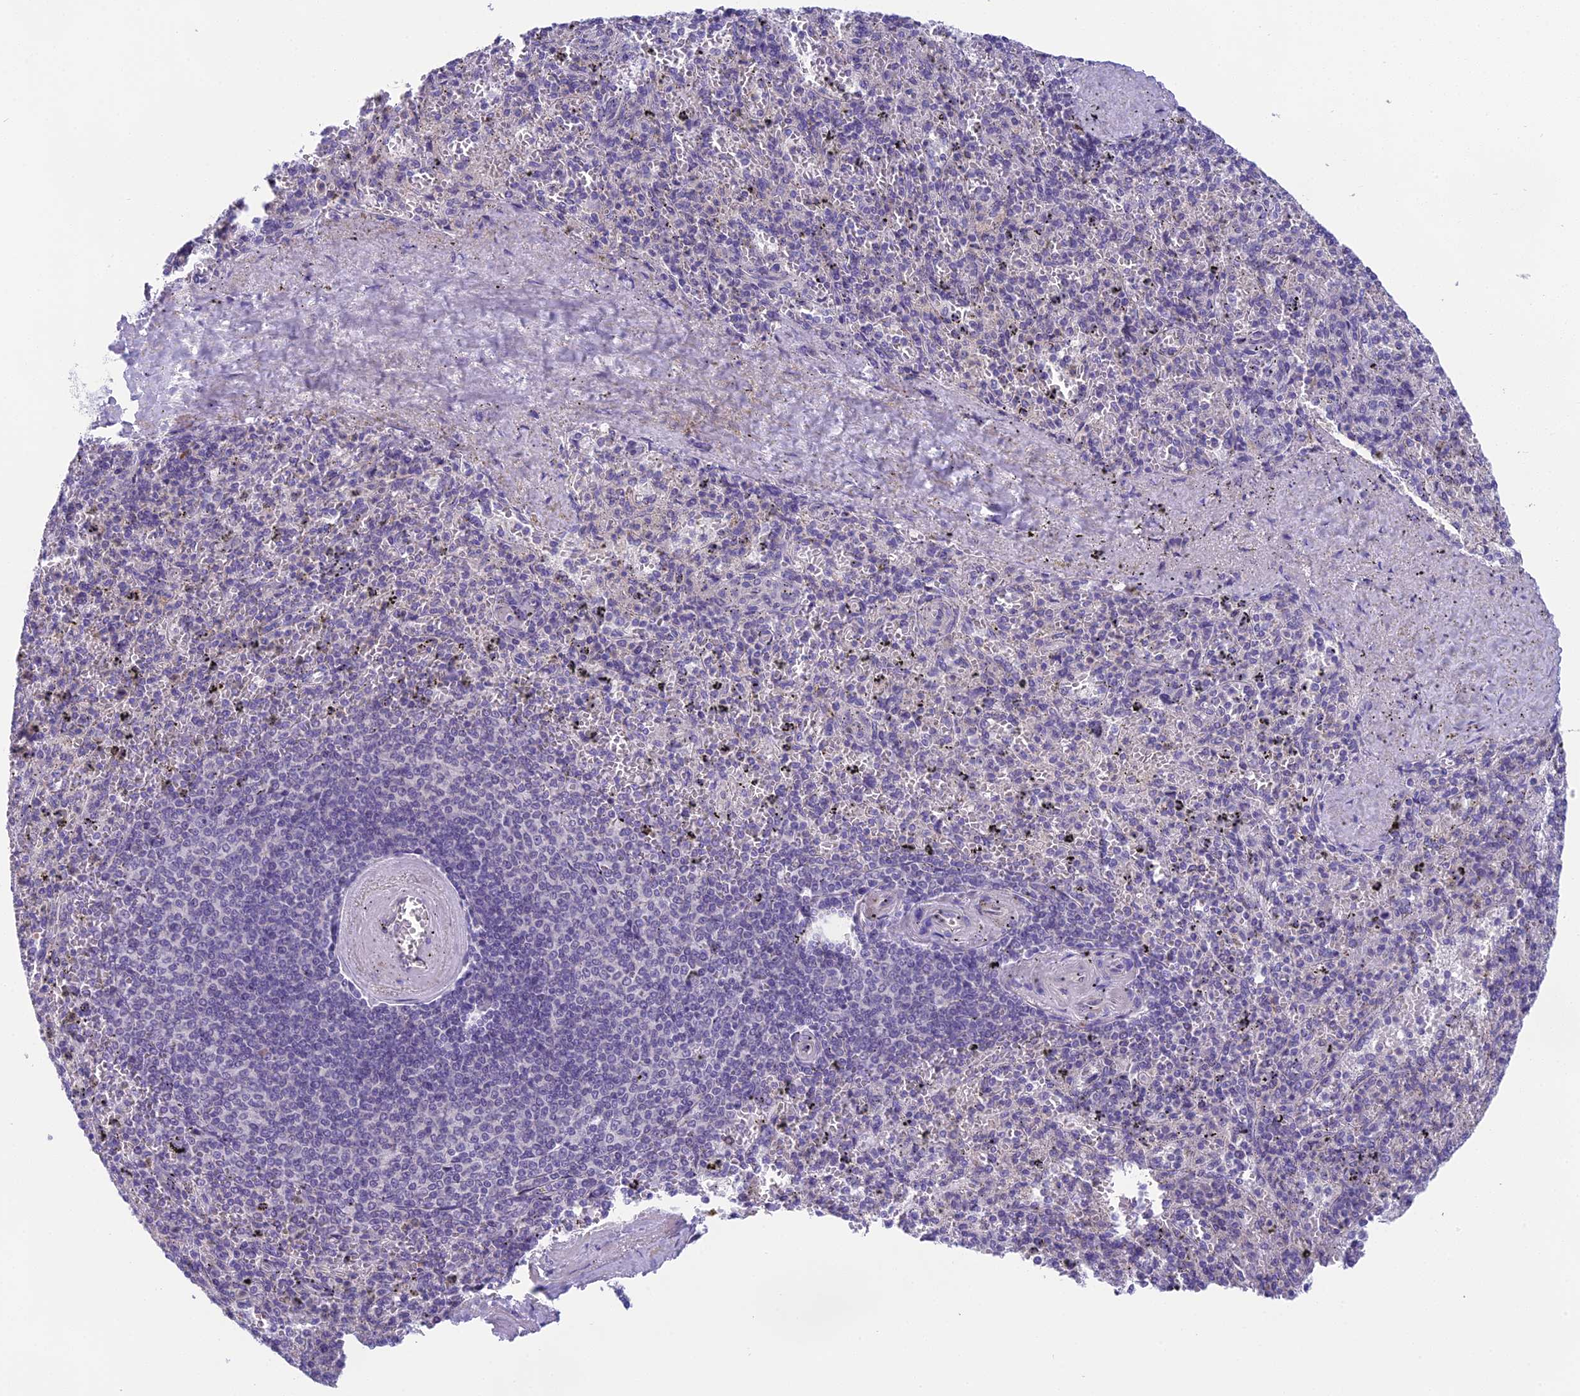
{"staining": {"intensity": "negative", "quantity": "none", "location": "none"}, "tissue": "spleen", "cell_type": "Cells in red pulp", "image_type": "normal", "snomed": [{"axis": "morphology", "description": "Normal tissue, NOS"}, {"axis": "topography", "description": "Spleen"}], "caption": "Immunohistochemical staining of unremarkable spleen reveals no significant staining in cells in red pulp.", "gene": "ARHGEF37", "patient": {"sex": "male", "age": 82}}